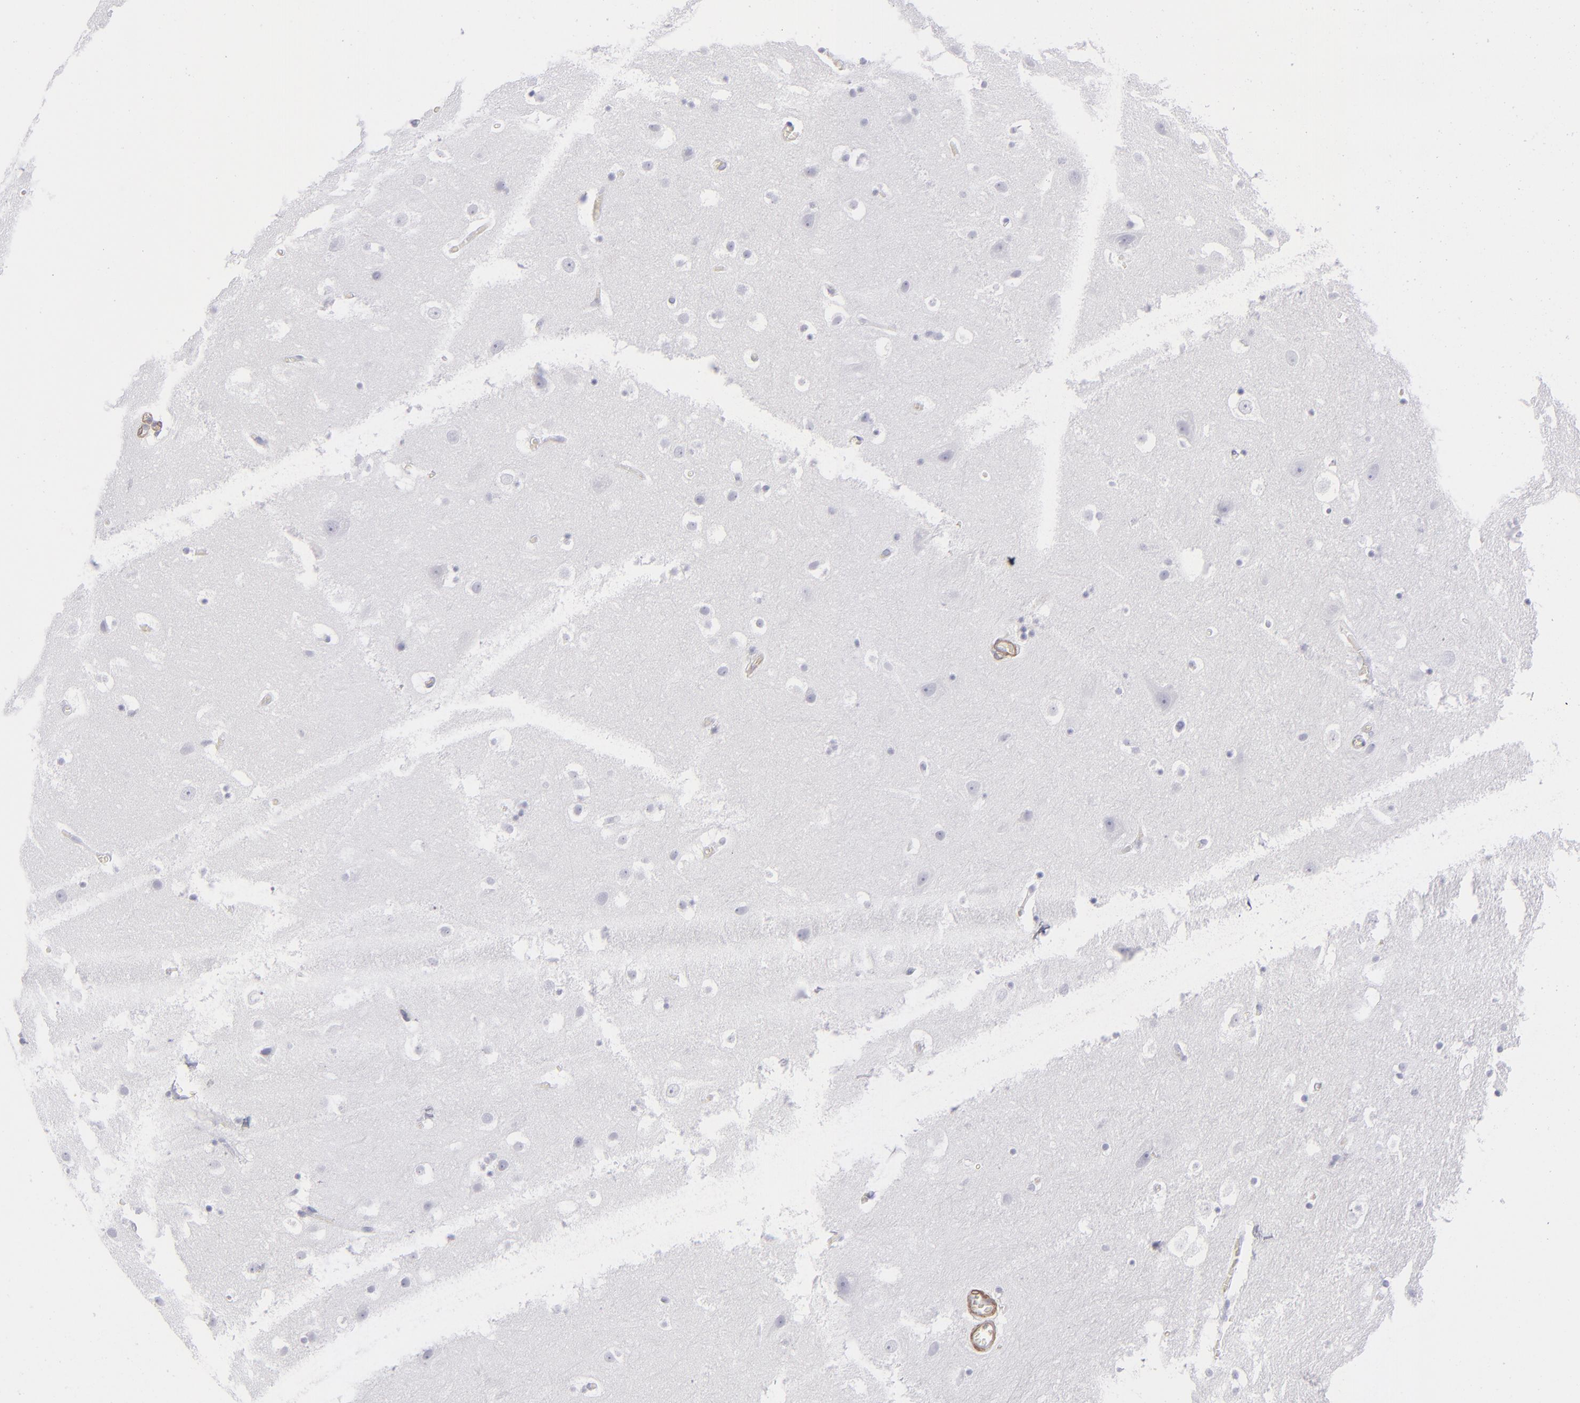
{"staining": {"intensity": "negative", "quantity": "none", "location": "none"}, "tissue": "hippocampus", "cell_type": "Glial cells", "image_type": "normal", "snomed": [{"axis": "morphology", "description": "Normal tissue, NOS"}, {"axis": "topography", "description": "Hippocampus"}], "caption": "An immunohistochemistry (IHC) histopathology image of unremarkable hippocampus is shown. There is no staining in glial cells of hippocampus.", "gene": "MYH11", "patient": {"sex": "male", "age": 45}}